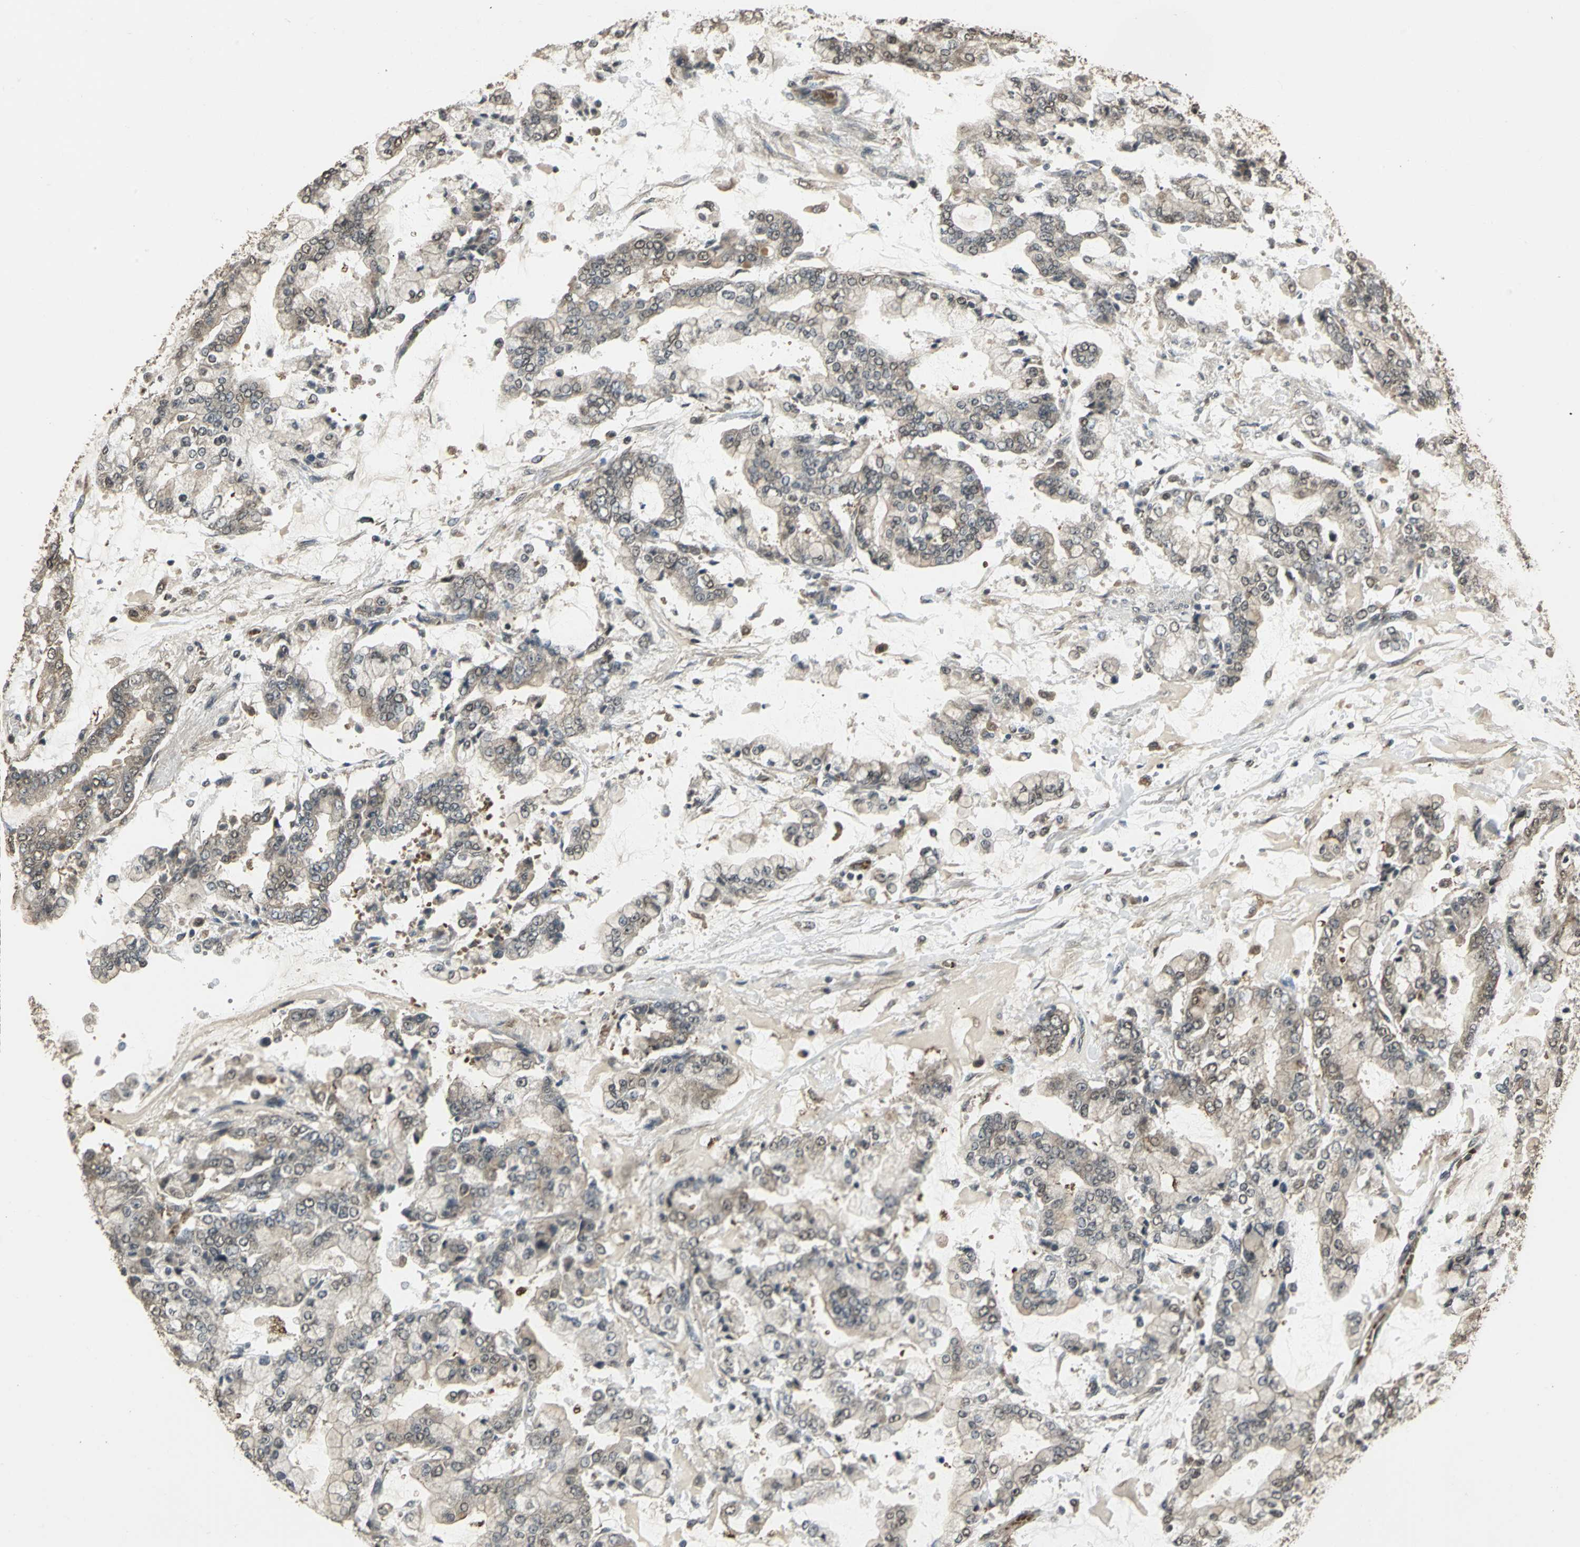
{"staining": {"intensity": "moderate", "quantity": ">75%", "location": "cytoplasmic/membranous"}, "tissue": "stomach cancer", "cell_type": "Tumor cells", "image_type": "cancer", "snomed": [{"axis": "morphology", "description": "Adenocarcinoma, NOS"}, {"axis": "topography", "description": "Stomach"}], "caption": "Protein expression analysis of stomach adenocarcinoma exhibits moderate cytoplasmic/membranous expression in about >75% of tumor cells.", "gene": "UCHL5", "patient": {"sex": "male", "age": 76}}